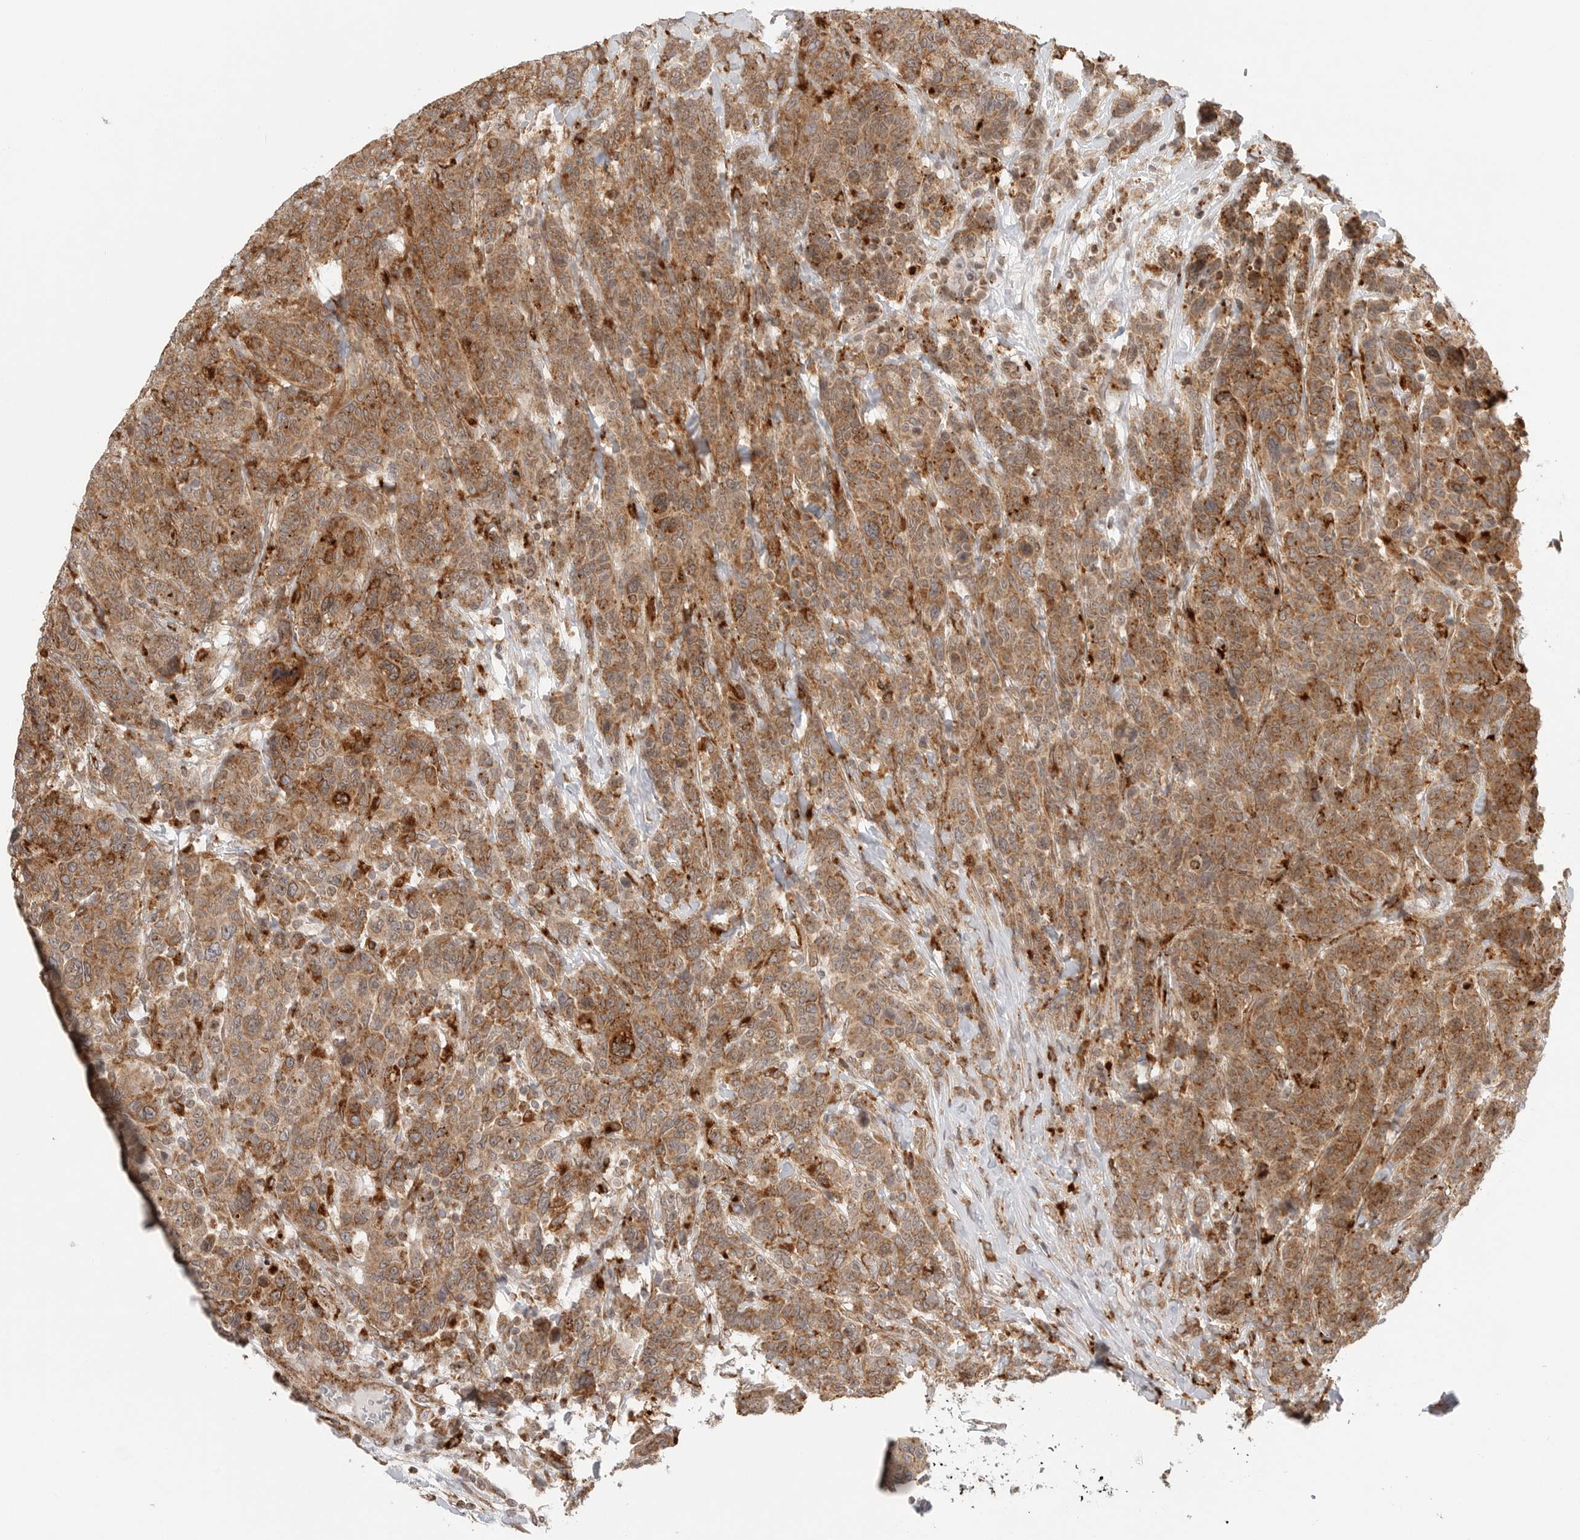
{"staining": {"intensity": "moderate", "quantity": ">75%", "location": "cytoplasmic/membranous"}, "tissue": "breast cancer", "cell_type": "Tumor cells", "image_type": "cancer", "snomed": [{"axis": "morphology", "description": "Duct carcinoma"}, {"axis": "topography", "description": "Breast"}], "caption": "This is a histology image of immunohistochemistry staining of breast invasive ductal carcinoma, which shows moderate positivity in the cytoplasmic/membranous of tumor cells.", "gene": "IDUA", "patient": {"sex": "female", "age": 37}}